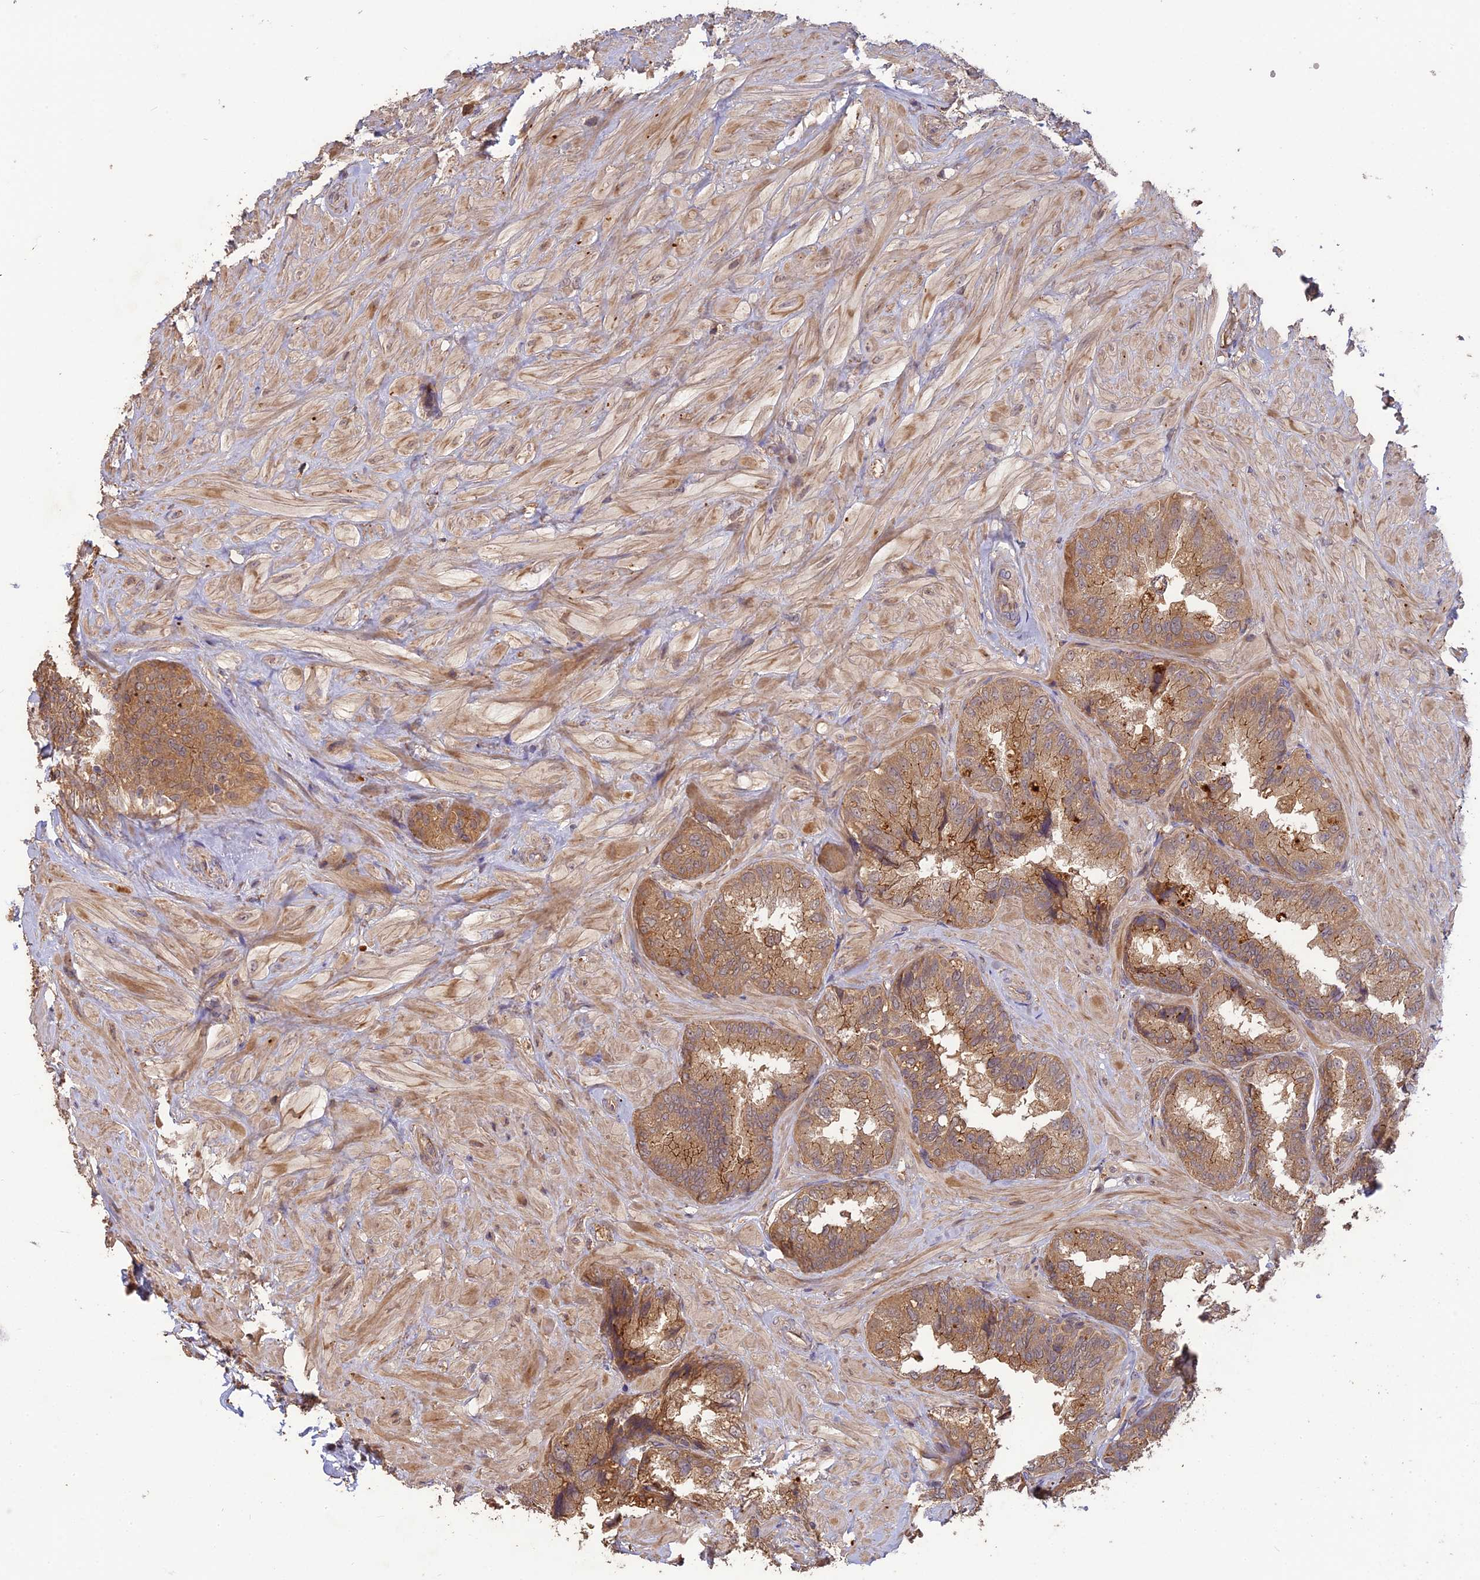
{"staining": {"intensity": "moderate", "quantity": ">75%", "location": "cytoplasmic/membranous"}, "tissue": "seminal vesicle", "cell_type": "Glandular cells", "image_type": "normal", "snomed": [{"axis": "morphology", "description": "Normal tissue, NOS"}, {"axis": "topography", "description": "Prostate and seminal vesicle, NOS"}, {"axis": "topography", "description": "Prostate"}, {"axis": "topography", "description": "Seminal veicle"}], "caption": "Protein expression analysis of normal human seminal vesicle reveals moderate cytoplasmic/membranous staining in about >75% of glandular cells.", "gene": "ARHGAP40", "patient": {"sex": "male", "age": 67}}